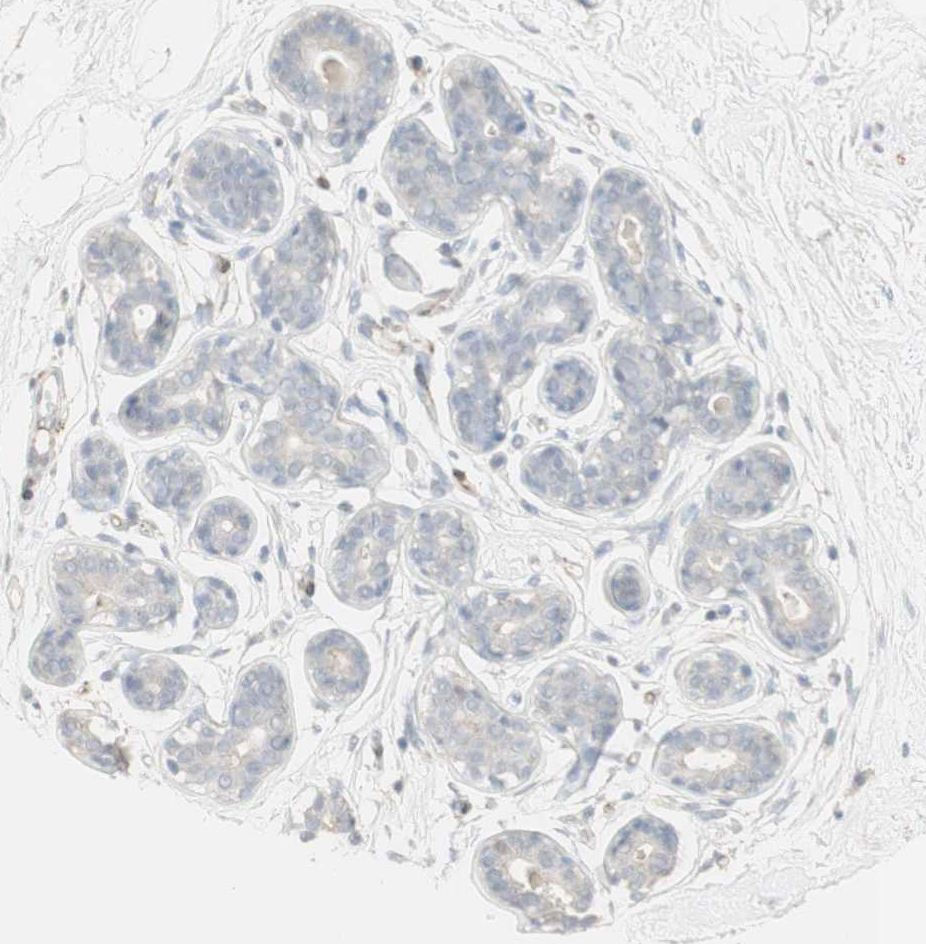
{"staining": {"intensity": "negative", "quantity": "none", "location": "none"}, "tissue": "breast", "cell_type": "Adipocytes", "image_type": "normal", "snomed": [{"axis": "morphology", "description": "Normal tissue, NOS"}, {"axis": "topography", "description": "Breast"}], "caption": "This is an immunohistochemistry (IHC) histopathology image of unremarkable breast. There is no positivity in adipocytes.", "gene": "MUC3A", "patient": {"sex": "female", "age": 23}}